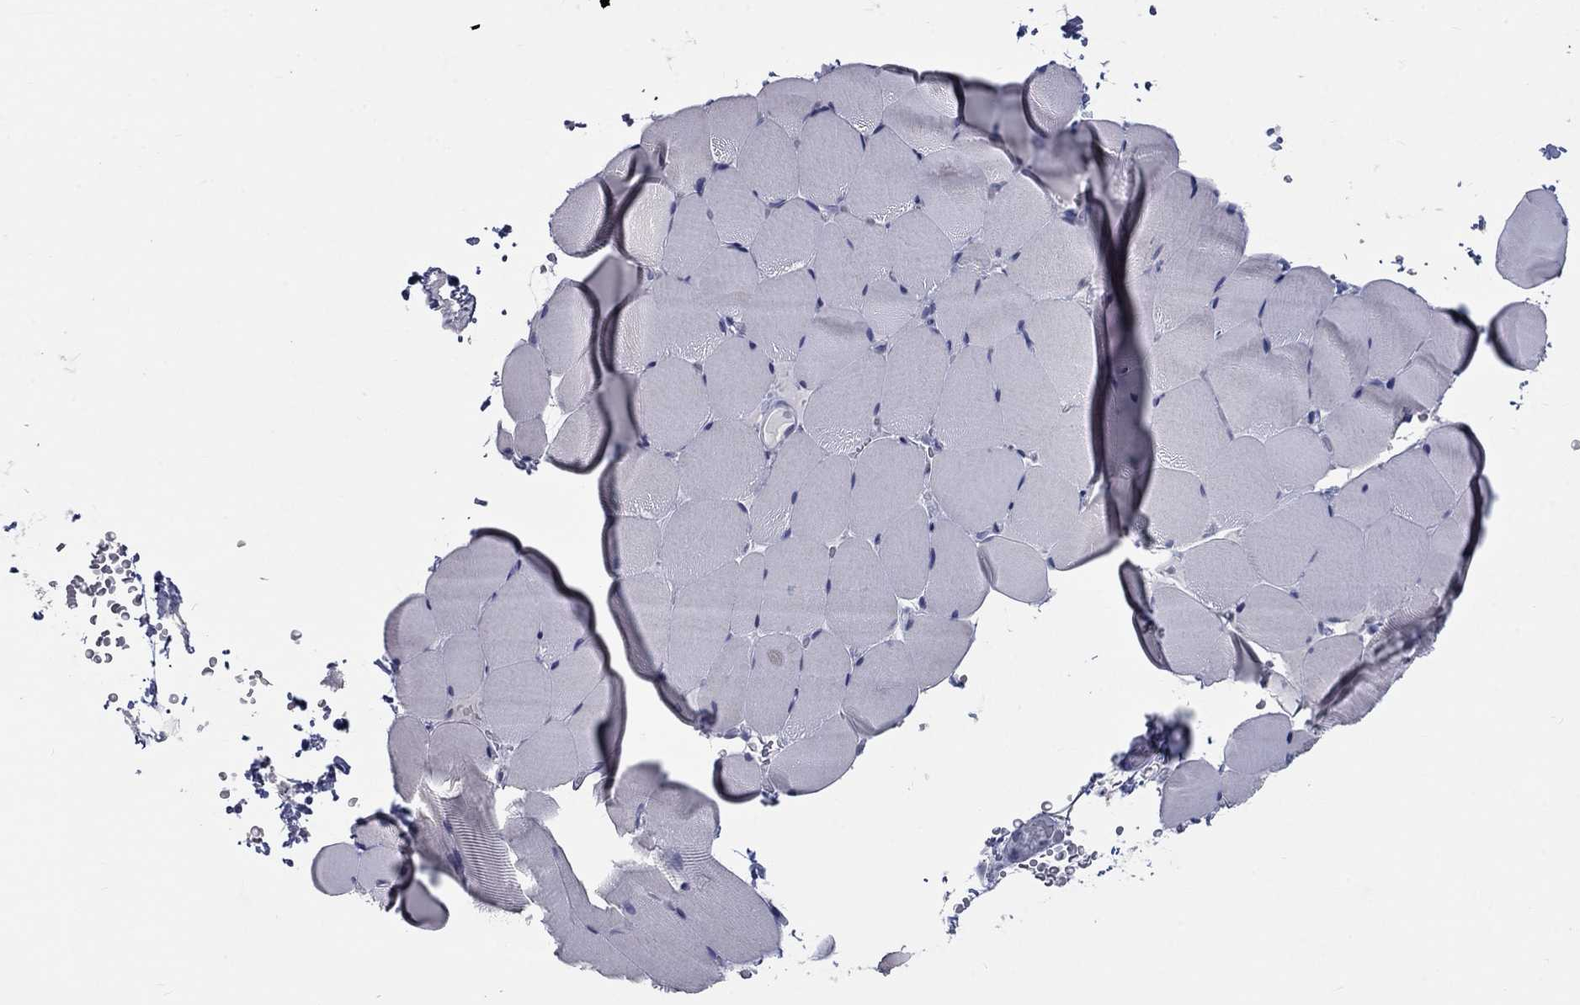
{"staining": {"intensity": "negative", "quantity": "none", "location": "none"}, "tissue": "skeletal muscle", "cell_type": "Myocytes", "image_type": "normal", "snomed": [{"axis": "morphology", "description": "Normal tissue, NOS"}, {"axis": "topography", "description": "Skeletal muscle"}], "caption": "Photomicrograph shows no significant protein expression in myocytes of normal skeletal muscle. (DAB IHC visualized using brightfield microscopy, high magnification).", "gene": "ELAVL4", "patient": {"sex": "female", "age": 37}}